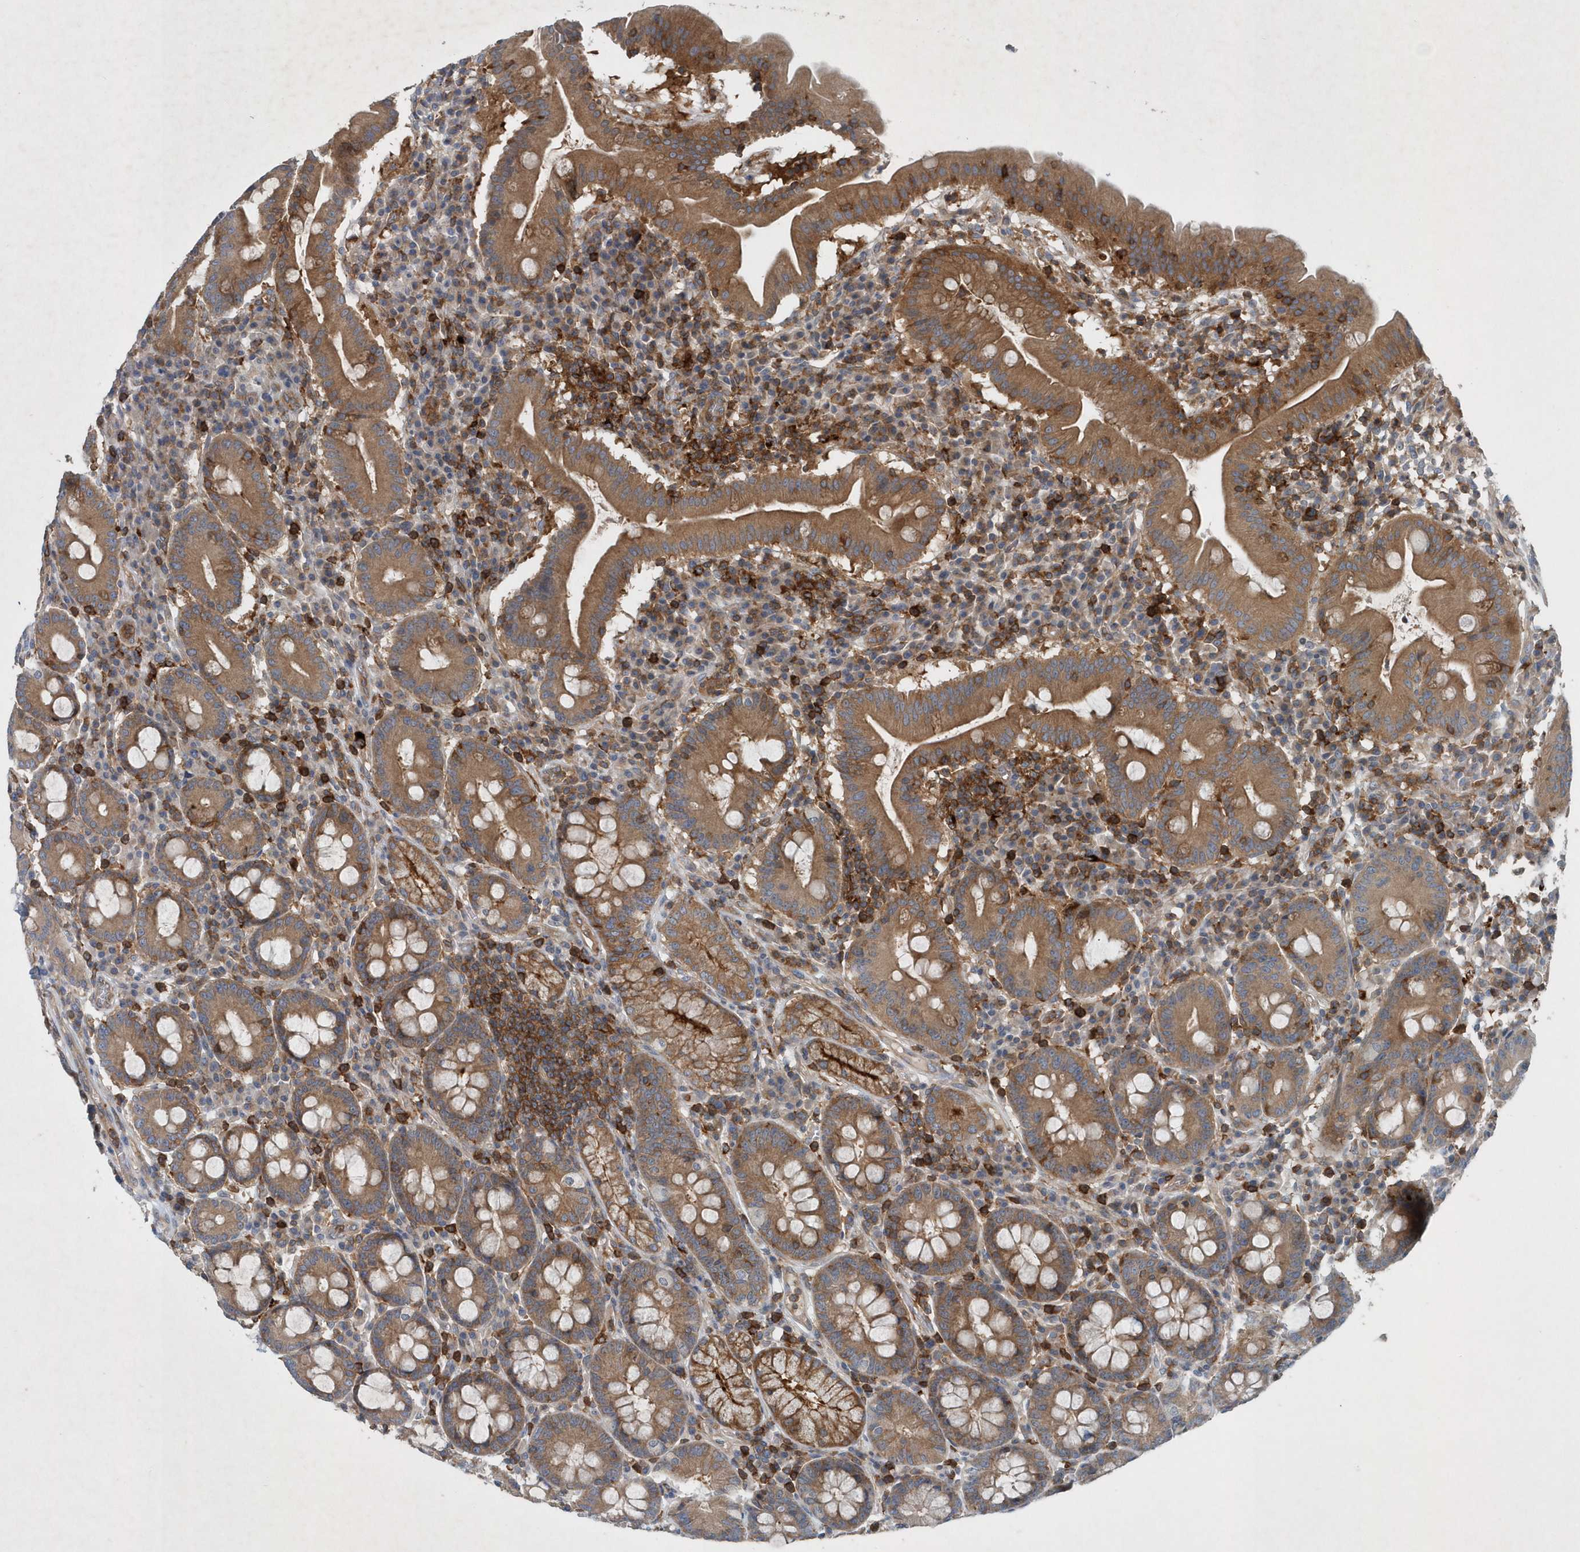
{"staining": {"intensity": "moderate", "quantity": ">75%", "location": "cytoplasmic/membranous"}, "tissue": "duodenum", "cell_type": "Glandular cells", "image_type": "normal", "snomed": [{"axis": "morphology", "description": "Normal tissue, NOS"}, {"axis": "topography", "description": "Duodenum"}], "caption": "Duodenum stained with a brown dye reveals moderate cytoplasmic/membranous positive staining in about >75% of glandular cells.", "gene": "P2RY10", "patient": {"sex": "male", "age": 50}}